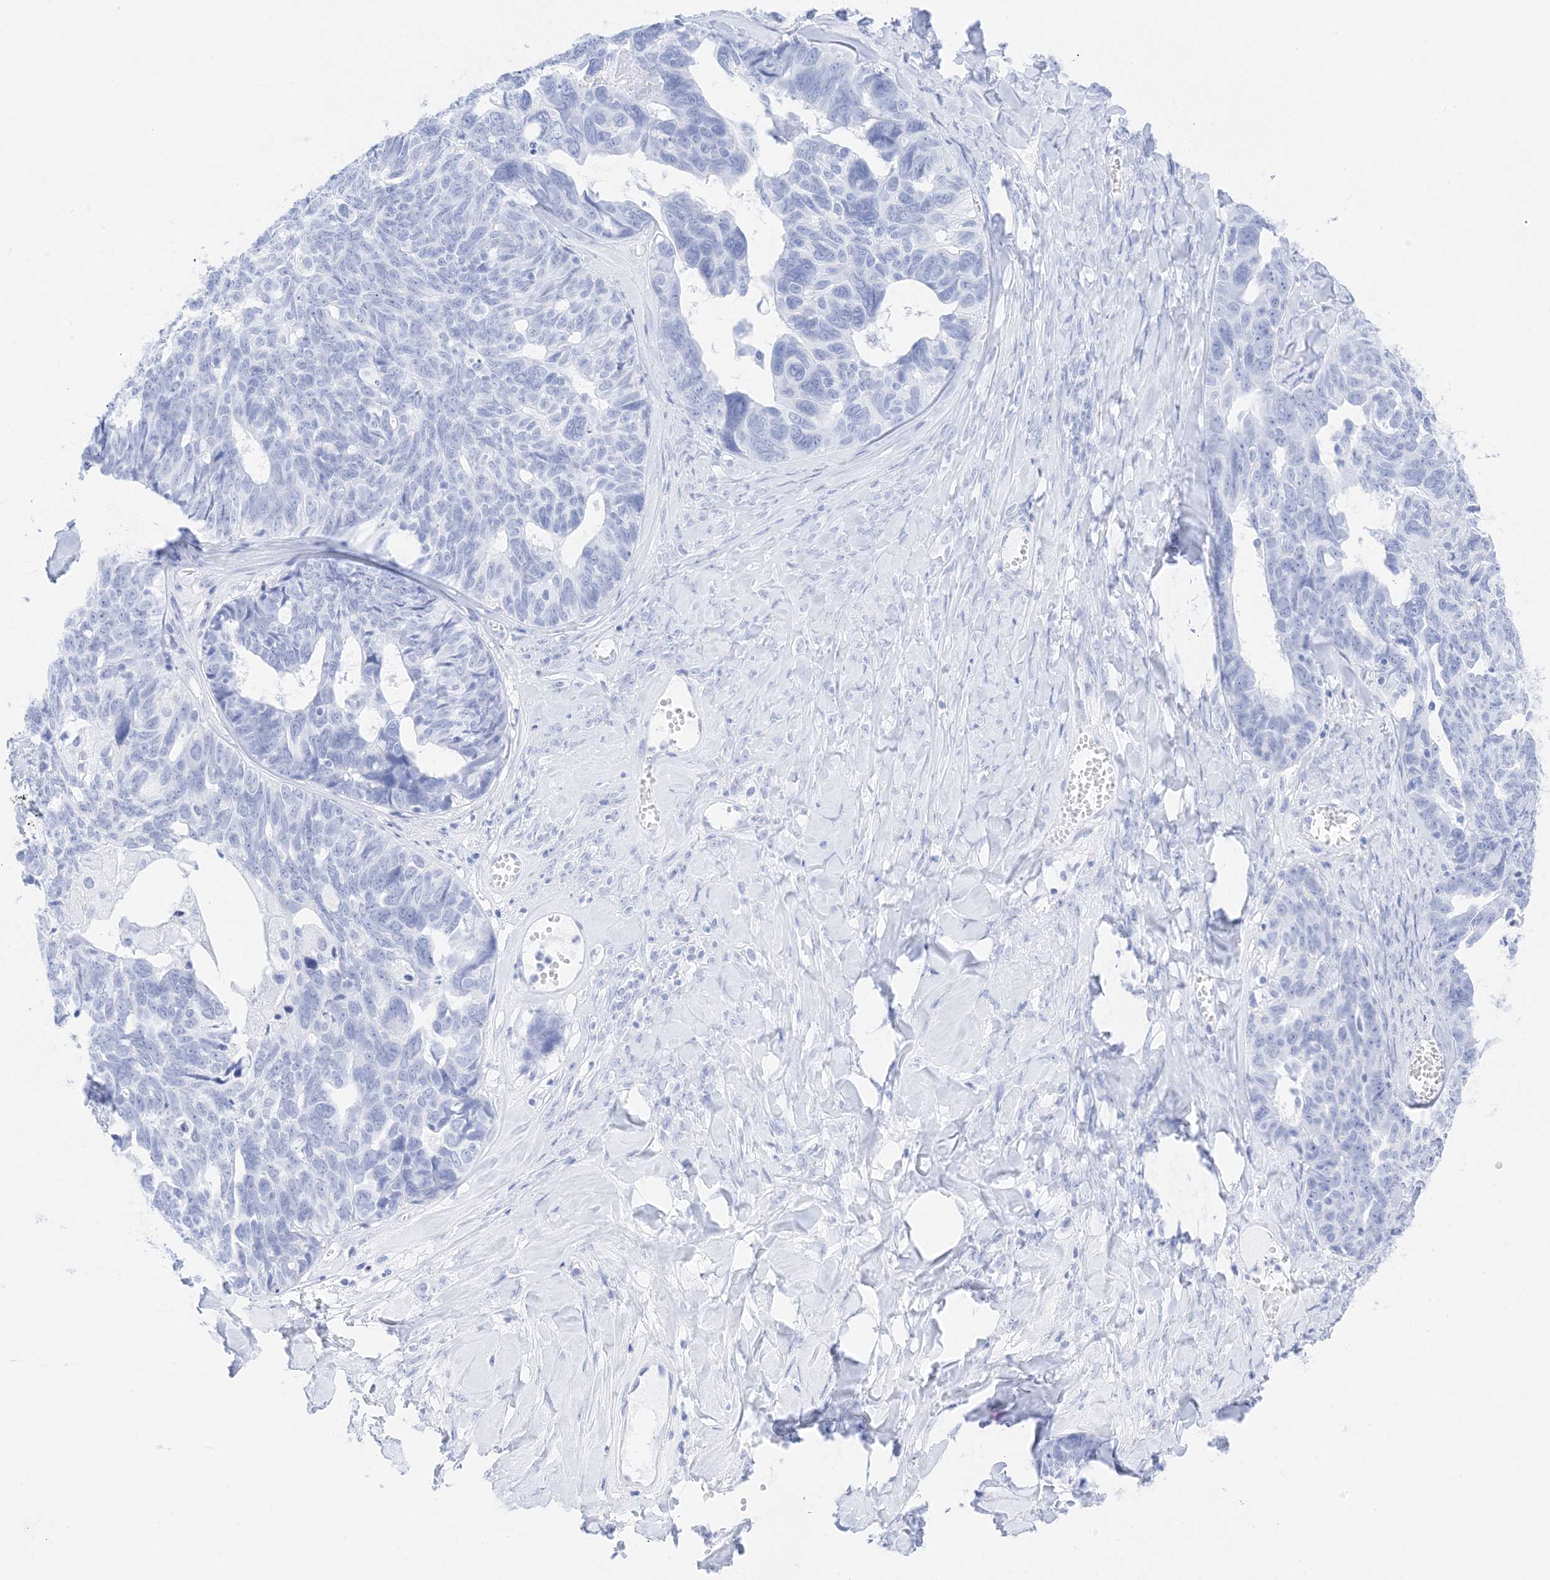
{"staining": {"intensity": "negative", "quantity": "none", "location": "none"}, "tissue": "ovarian cancer", "cell_type": "Tumor cells", "image_type": "cancer", "snomed": [{"axis": "morphology", "description": "Cystadenocarcinoma, serous, NOS"}, {"axis": "topography", "description": "Ovary"}], "caption": "Photomicrograph shows no protein staining in tumor cells of ovarian cancer (serous cystadenocarcinoma) tissue. (Stains: DAB immunohistochemistry with hematoxylin counter stain, Microscopy: brightfield microscopy at high magnification).", "gene": "MUC17", "patient": {"sex": "female", "age": 79}}